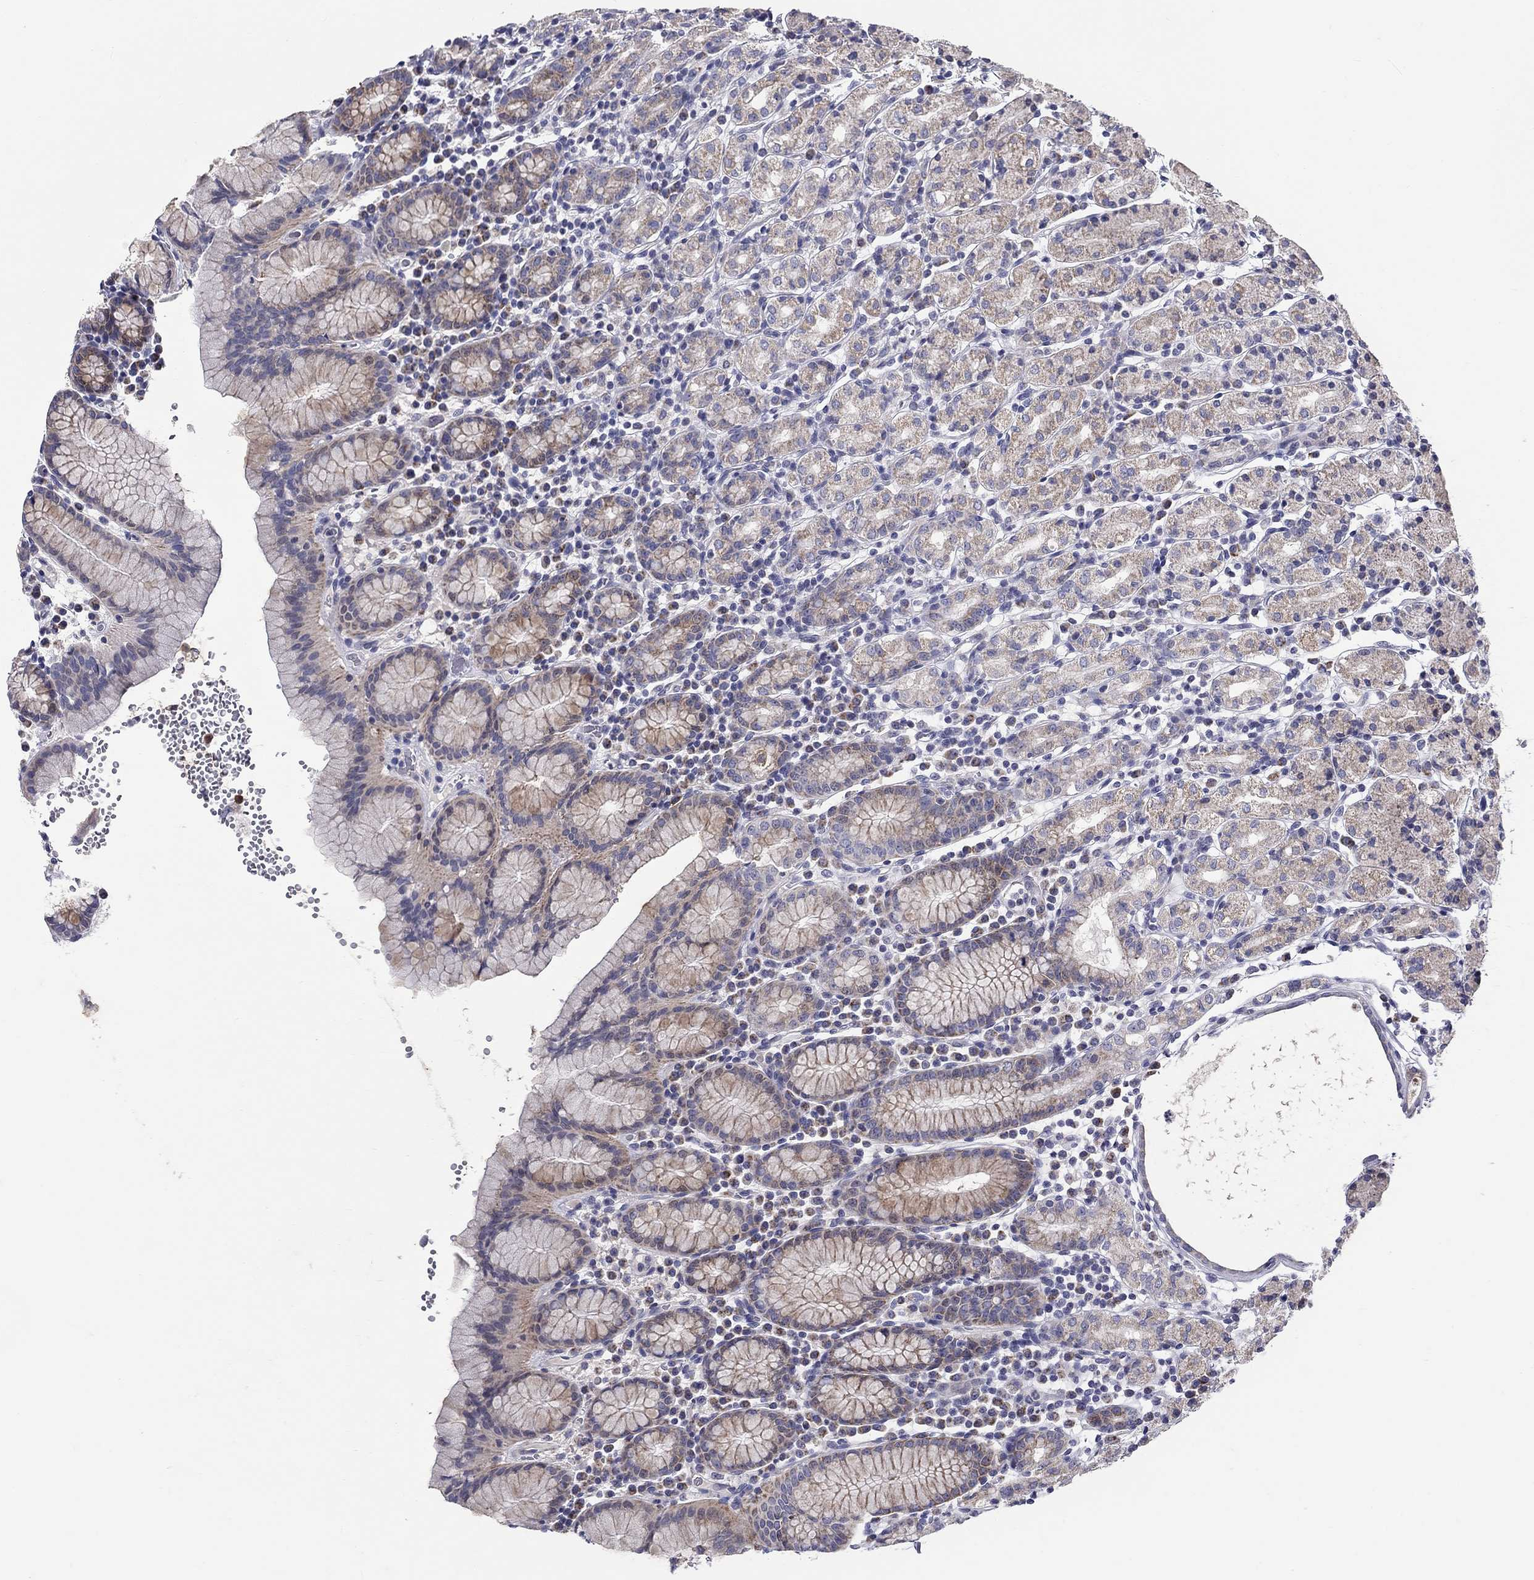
{"staining": {"intensity": "moderate", "quantity": "25%-75%", "location": "cytoplasmic/membranous"}, "tissue": "stomach", "cell_type": "Glandular cells", "image_type": "normal", "snomed": [{"axis": "morphology", "description": "Normal tissue, NOS"}, {"axis": "topography", "description": "Stomach, upper"}, {"axis": "topography", "description": "Stomach"}], "caption": "Protein expression analysis of unremarkable human stomach reveals moderate cytoplasmic/membranous expression in approximately 25%-75% of glandular cells.", "gene": "HMX2", "patient": {"sex": "male", "age": 62}}